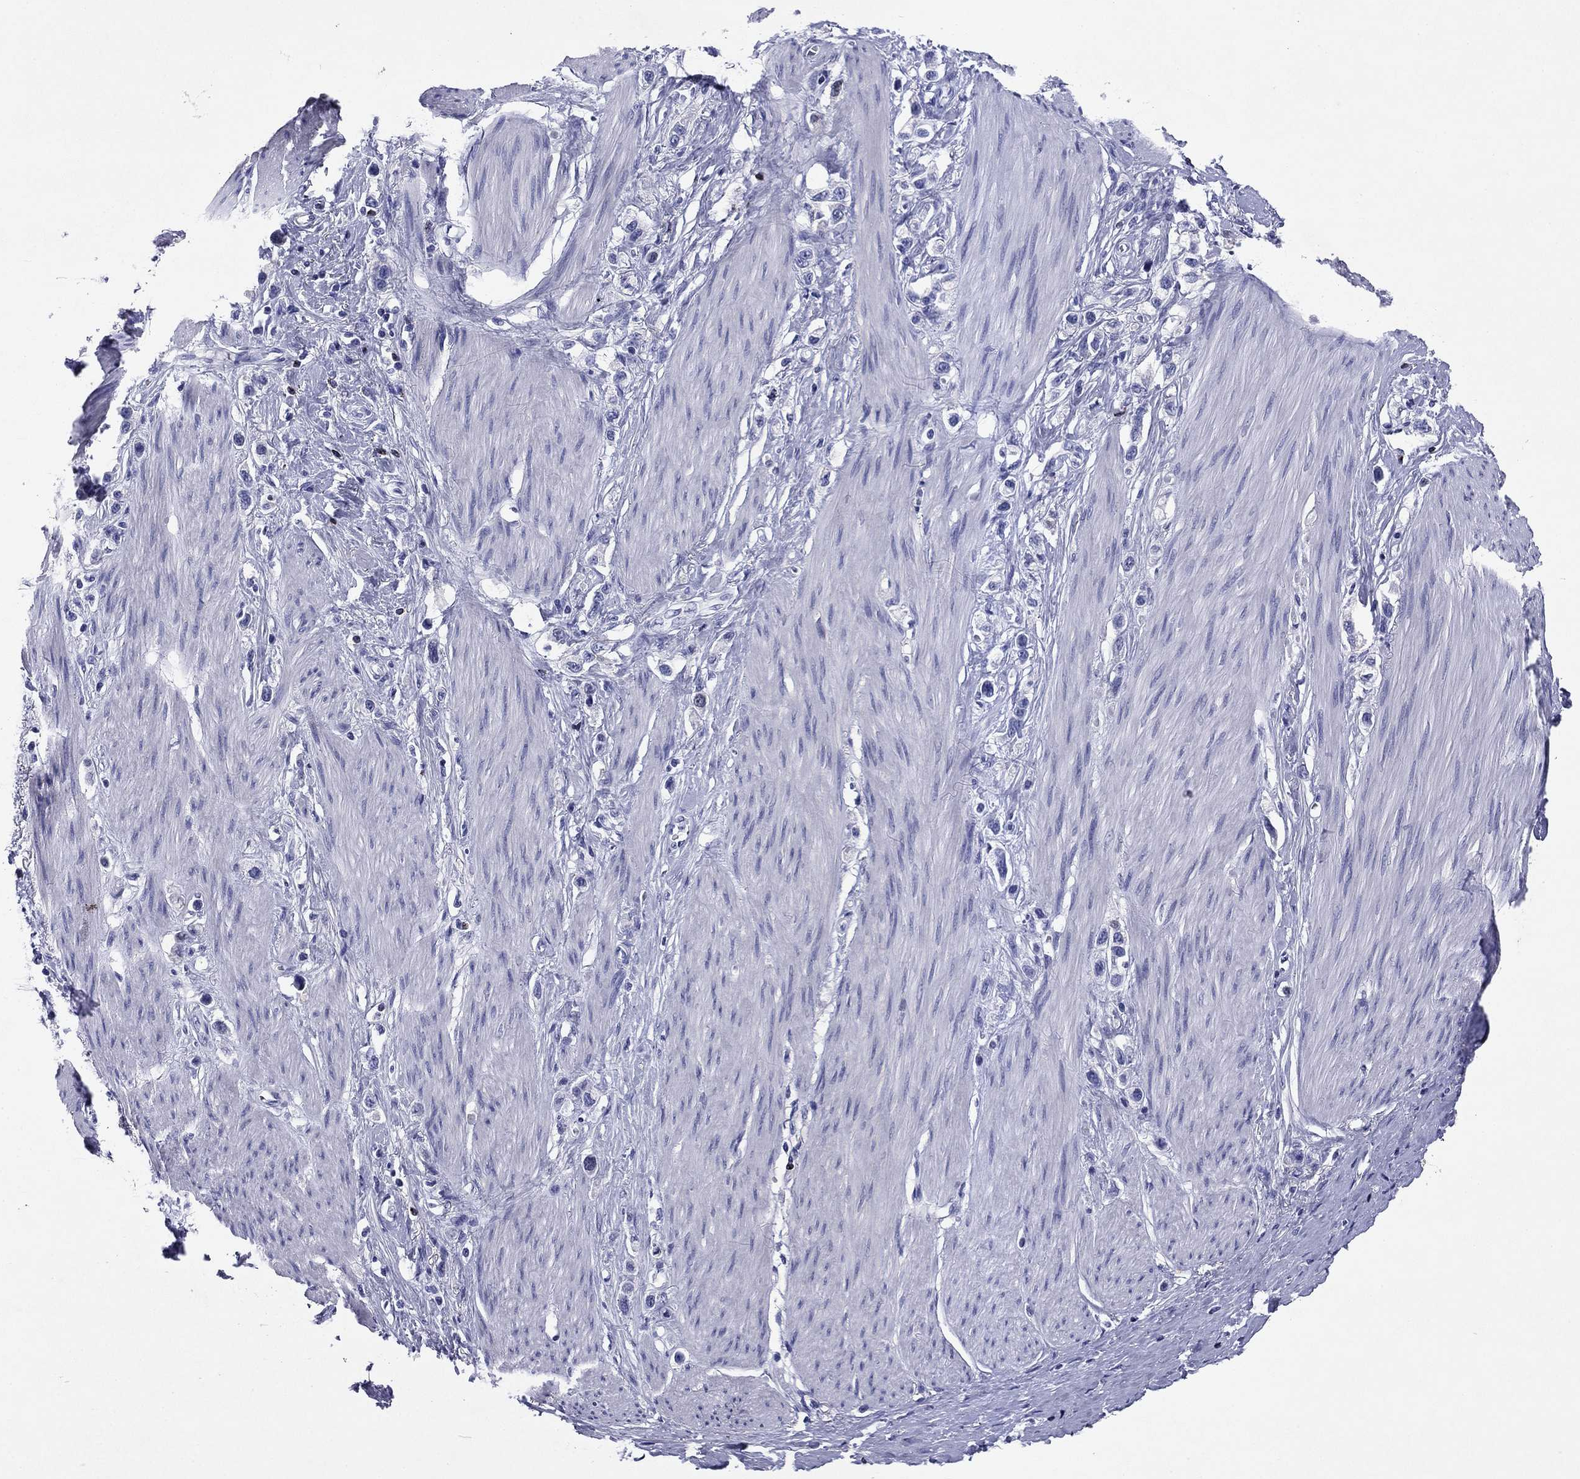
{"staining": {"intensity": "negative", "quantity": "none", "location": "none"}, "tissue": "stomach cancer", "cell_type": "Tumor cells", "image_type": "cancer", "snomed": [{"axis": "morphology", "description": "Normal tissue, NOS"}, {"axis": "morphology", "description": "Adenocarcinoma, NOS"}, {"axis": "morphology", "description": "Adenocarcinoma, High grade"}, {"axis": "topography", "description": "Stomach, upper"}, {"axis": "topography", "description": "Stomach"}], "caption": "High magnification brightfield microscopy of adenocarcinoma (stomach) stained with DAB (brown) and counterstained with hematoxylin (blue): tumor cells show no significant expression. (DAB (3,3'-diaminobenzidine) IHC, high magnification).", "gene": "GZMK", "patient": {"sex": "female", "age": 65}}